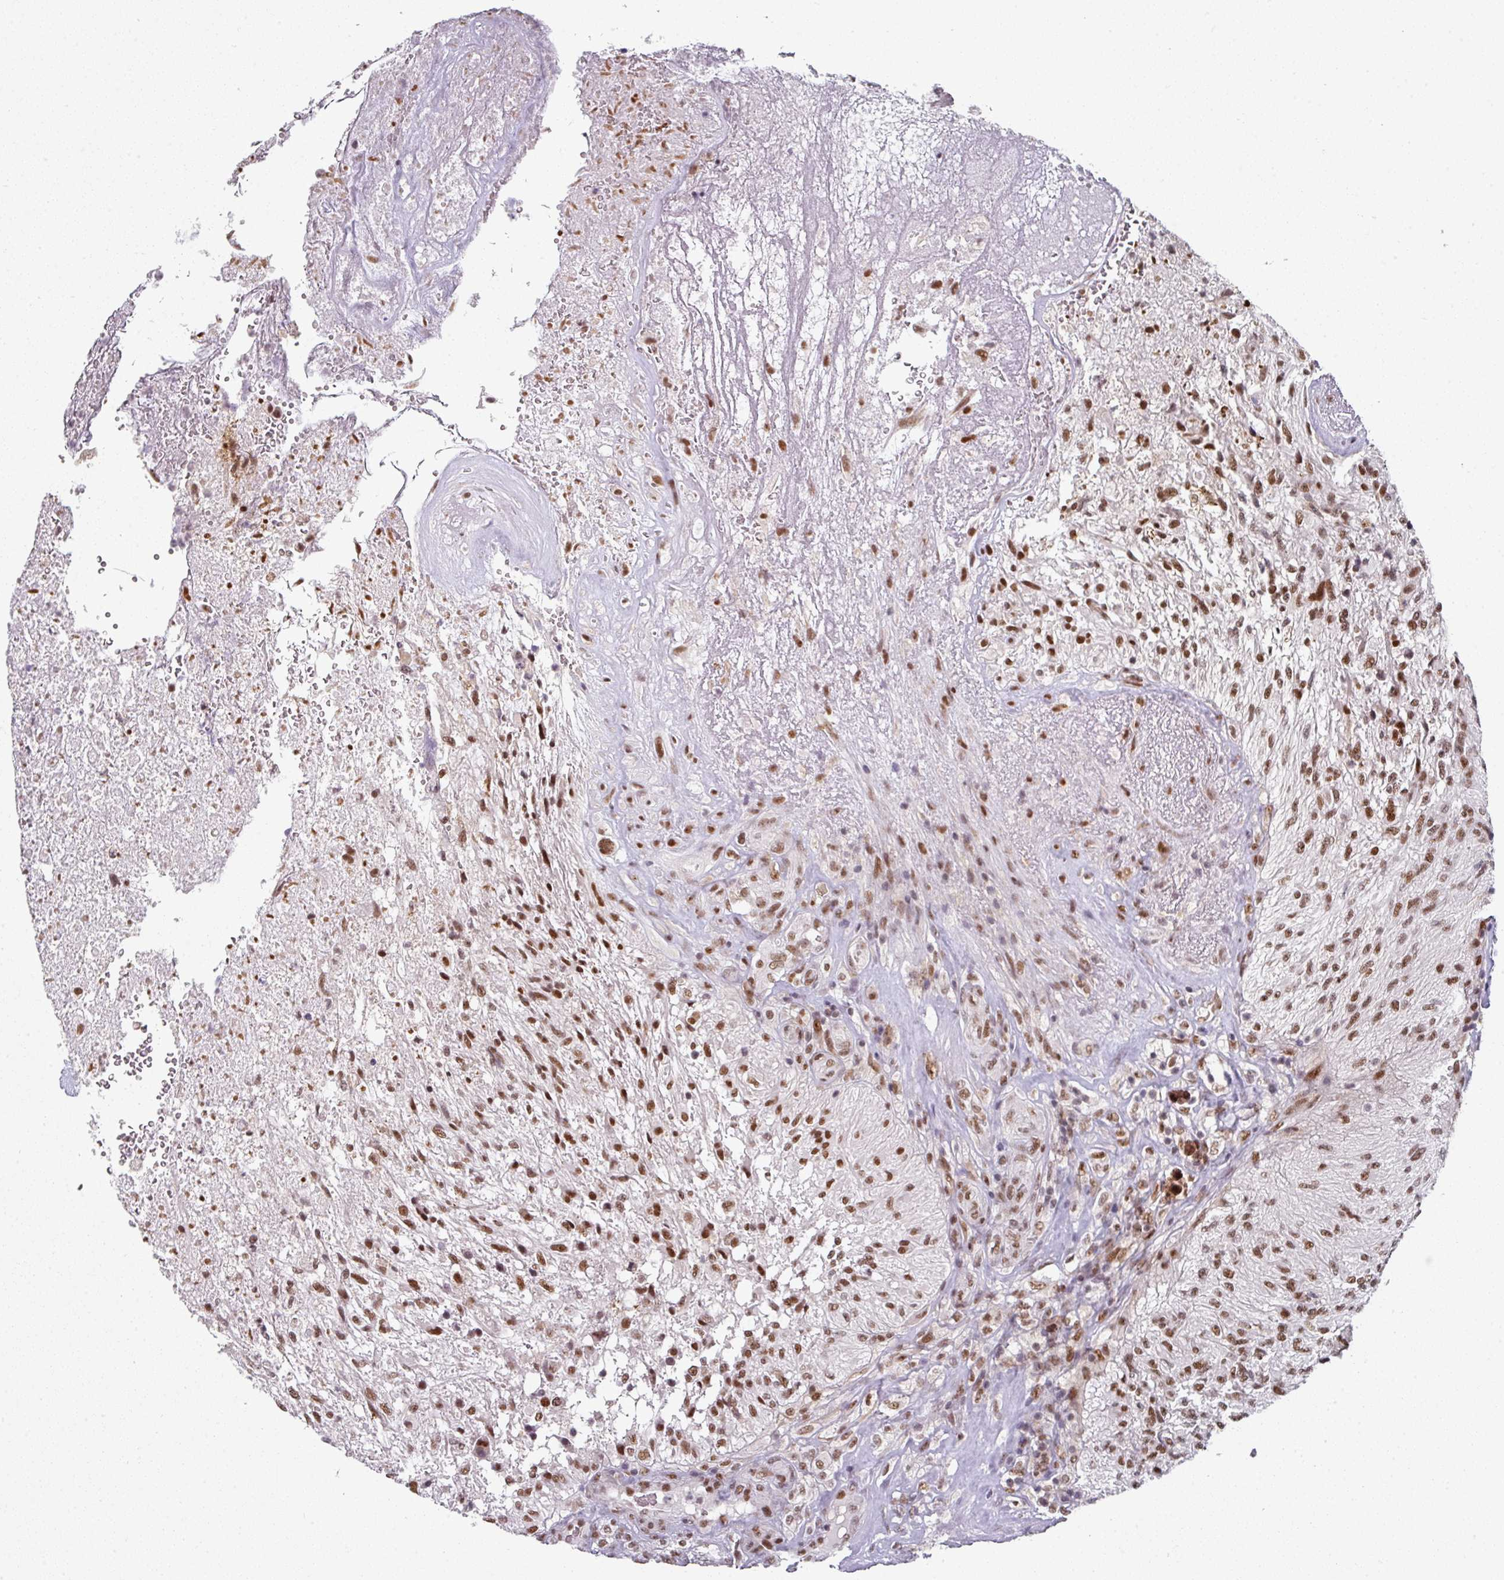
{"staining": {"intensity": "moderate", "quantity": ">75%", "location": "nuclear"}, "tissue": "glioma", "cell_type": "Tumor cells", "image_type": "cancer", "snomed": [{"axis": "morphology", "description": "Glioma, malignant, High grade"}, {"axis": "topography", "description": "Brain"}], "caption": "A photomicrograph showing moderate nuclear expression in approximately >75% of tumor cells in malignant high-grade glioma, as visualized by brown immunohistochemical staining.", "gene": "RAD50", "patient": {"sex": "male", "age": 56}}